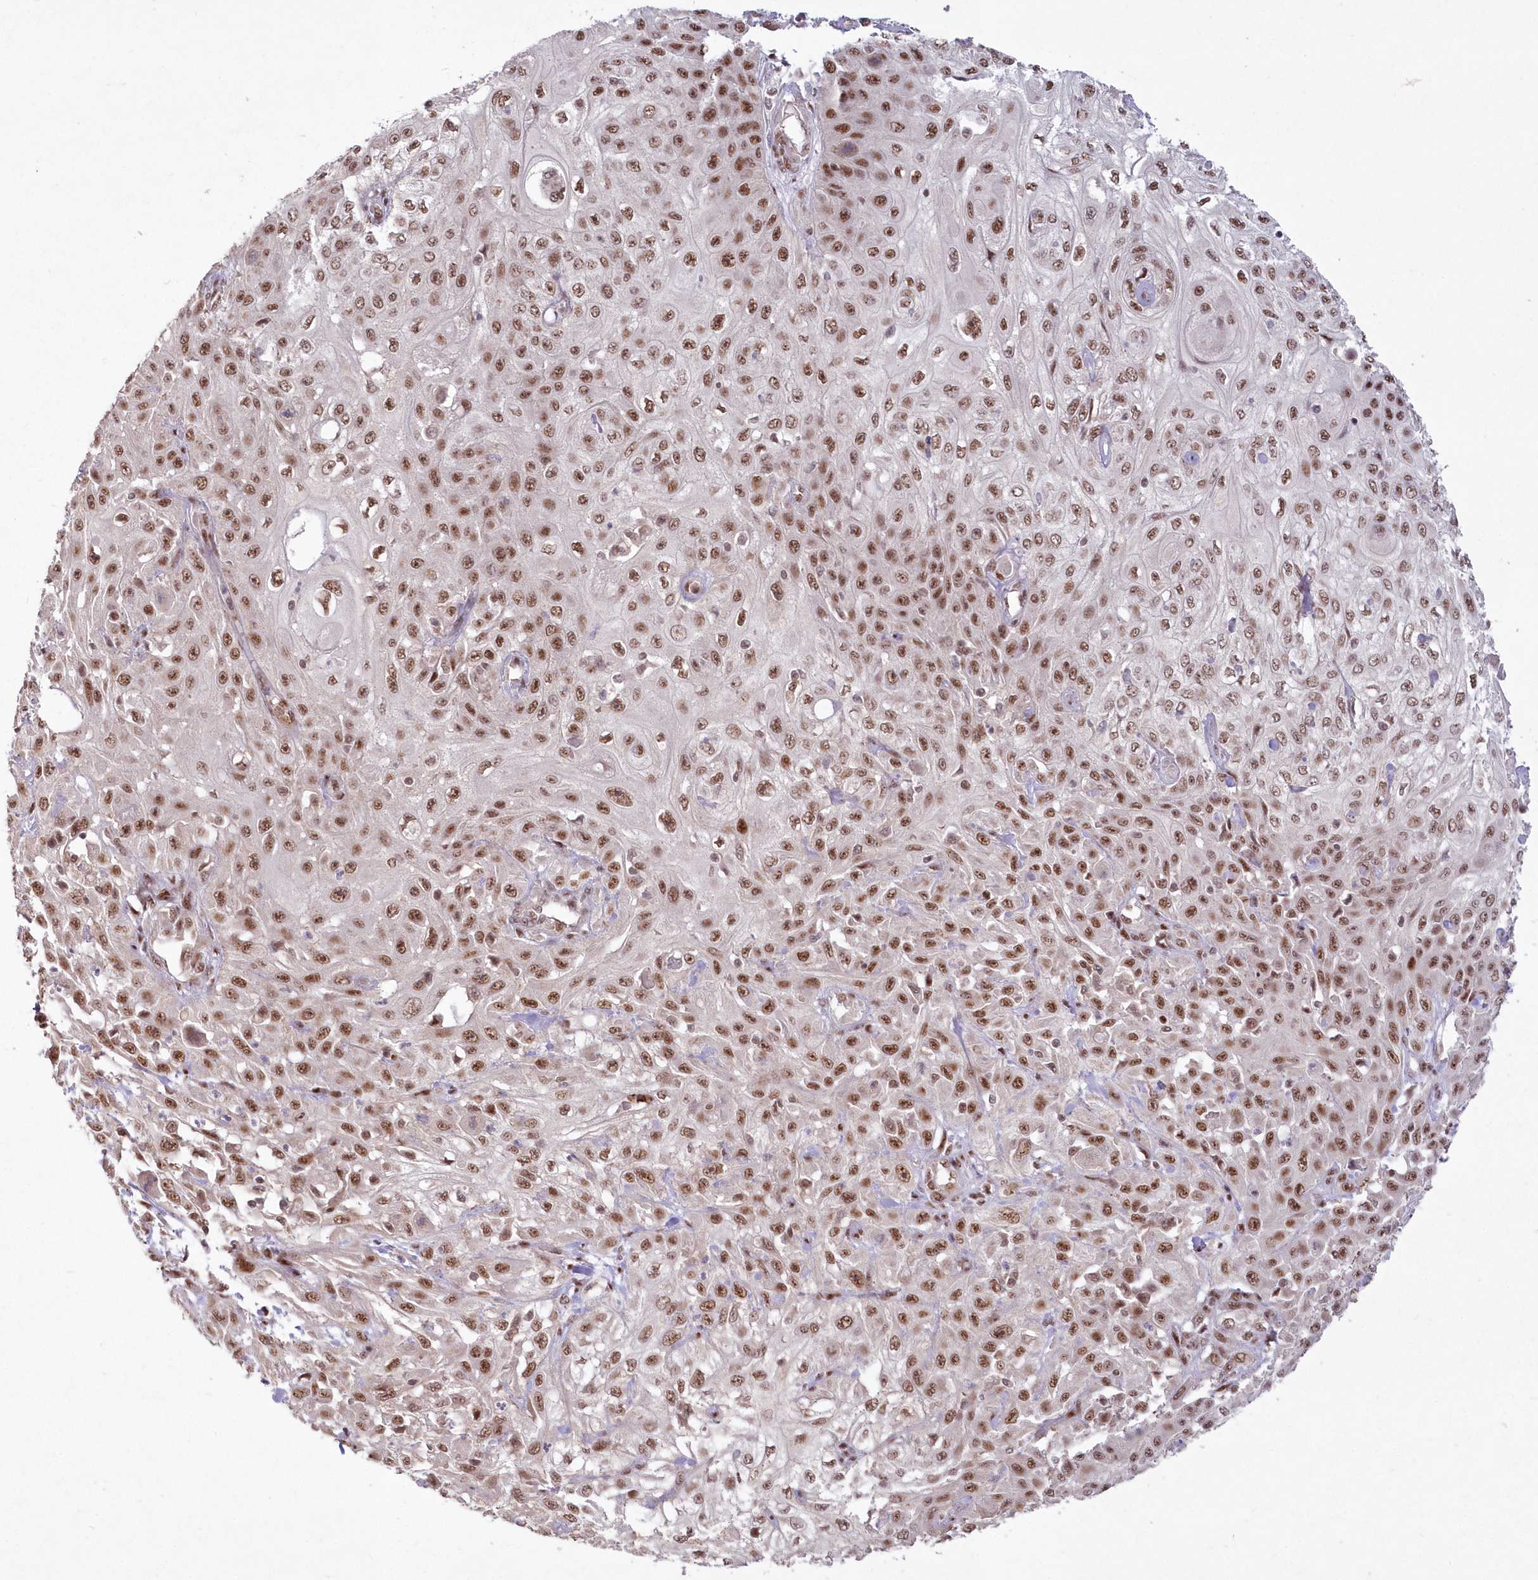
{"staining": {"intensity": "moderate", "quantity": ">75%", "location": "nuclear"}, "tissue": "skin cancer", "cell_type": "Tumor cells", "image_type": "cancer", "snomed": [{"axis": "morphology", "description": "Squamous cell carcinoma, NOS"}, {"axis": "morphology", "description": "Squamous cell carcinoma, metastatic, NOS"}, {"axis": "topography", "description": "Skin"}, {"axis": "topography", "description": "Lymph node"}], "caption": "IHC staining of skin cancer (metastatic squamous cell carcinoma), which shows medium levels of moderate nuclear expression in about >75% of tumor cells indicating moderate nuclear protein staining. The staining was performed using DAB (brown) for protein detection and nuclei were counterstained in hematoxylin (blue).", "gene": "WBP1L", "patient": {"sex": "male", "age": 75}}